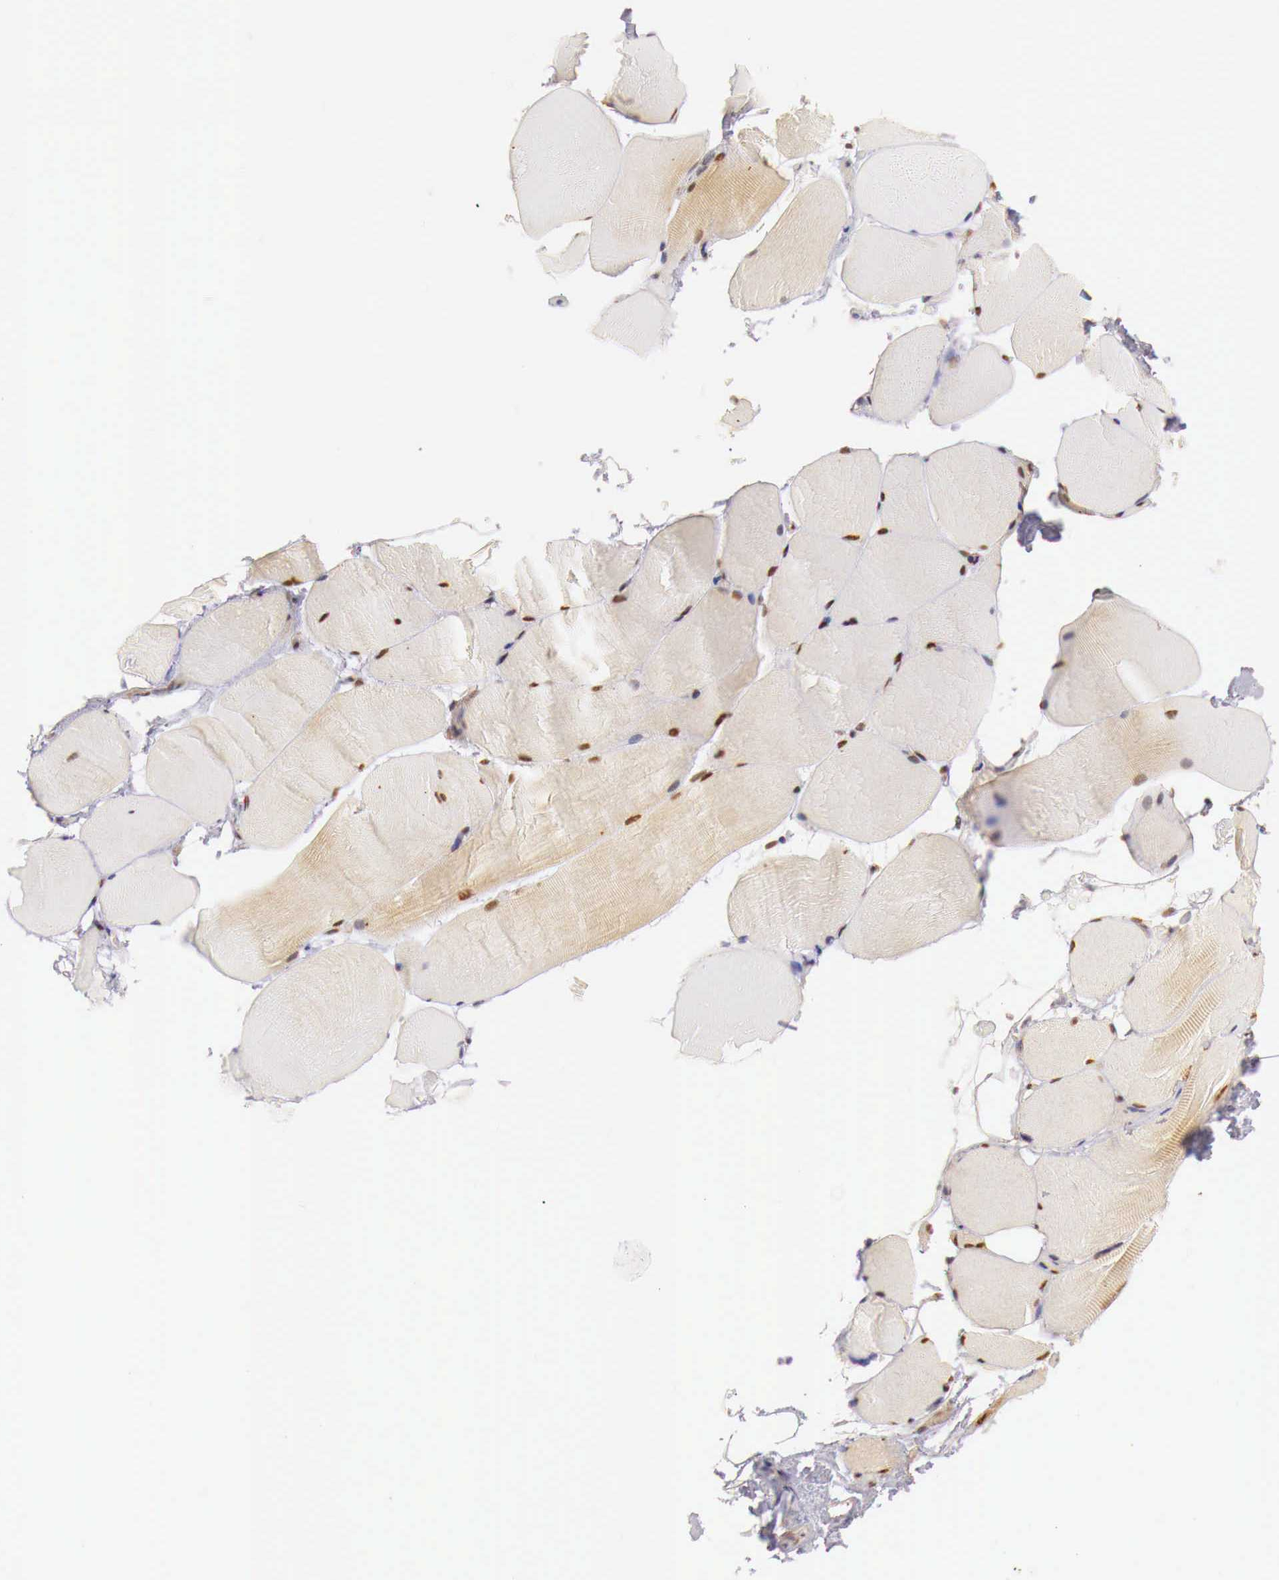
{"staining": {"intensity": "moderate", "quantity": ">75%", "location": "nuclear"}, "tissue": "skeletal muscle", "cell_type": "Myocytes", "image_type": "normal", "snomed": [{"axis": "morphology", "description": "Normal tissue, NOS"}, {"axis": "topography", "description": "Skeletal muscle"}, {"axis": "topography", "description": "Parathyroid gland"}], "caption": "Immunohistochemical staining of unremarkable human skeletal muscle displays medium levels of moderate nuclear positivity in about >75% of myocytes.", "gene": "GPKOW", "patient": {"sex": "female", "age": 37}}